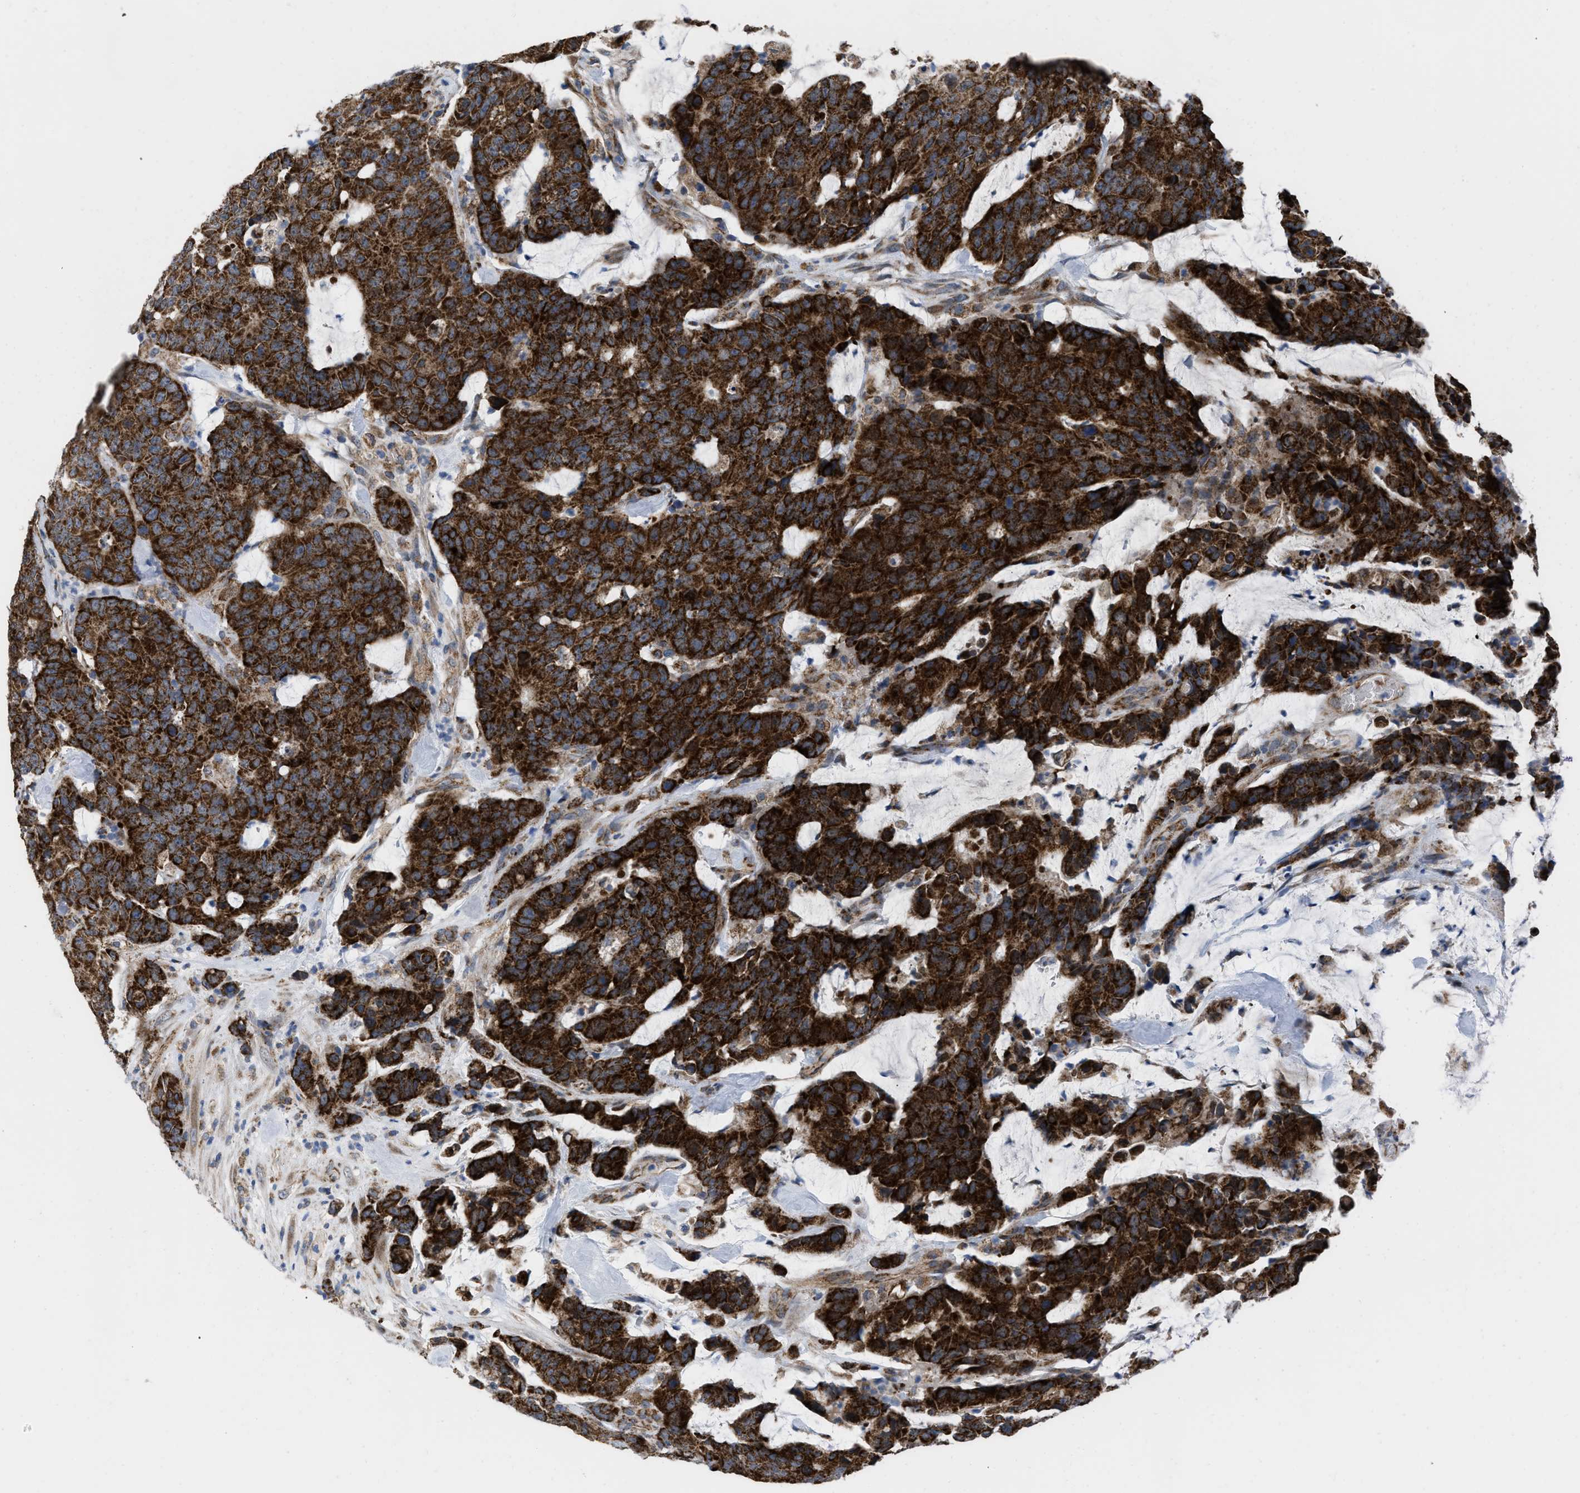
{"staining": {"intensity": "strong", "quantity": ">75%", "location": "cytoplasmic/membranous"}, "tissue": "colorectal cancer", "cell_type": "Tumor cells", "image_type": "cancer", "snomed": [{"axis": "morphology", "description": "Adenocarcinoma, NOS"}, {"axis": "topography", "description": "Colon"}], "caption": "High-magnification brightfield microscopy of adenocarcinoma (colorectal) stained with DAB (brown) and counterstained with hematoxylin (blue). tumor cells exhibit strong cytoplasmic/membranous staining is appreciated in about>75% of cells. (brown staining indicates protein expression, while blue staining denotes nuclei).", "gene": "AKAP1", "patient": {"sex": "female", "age": 86}}